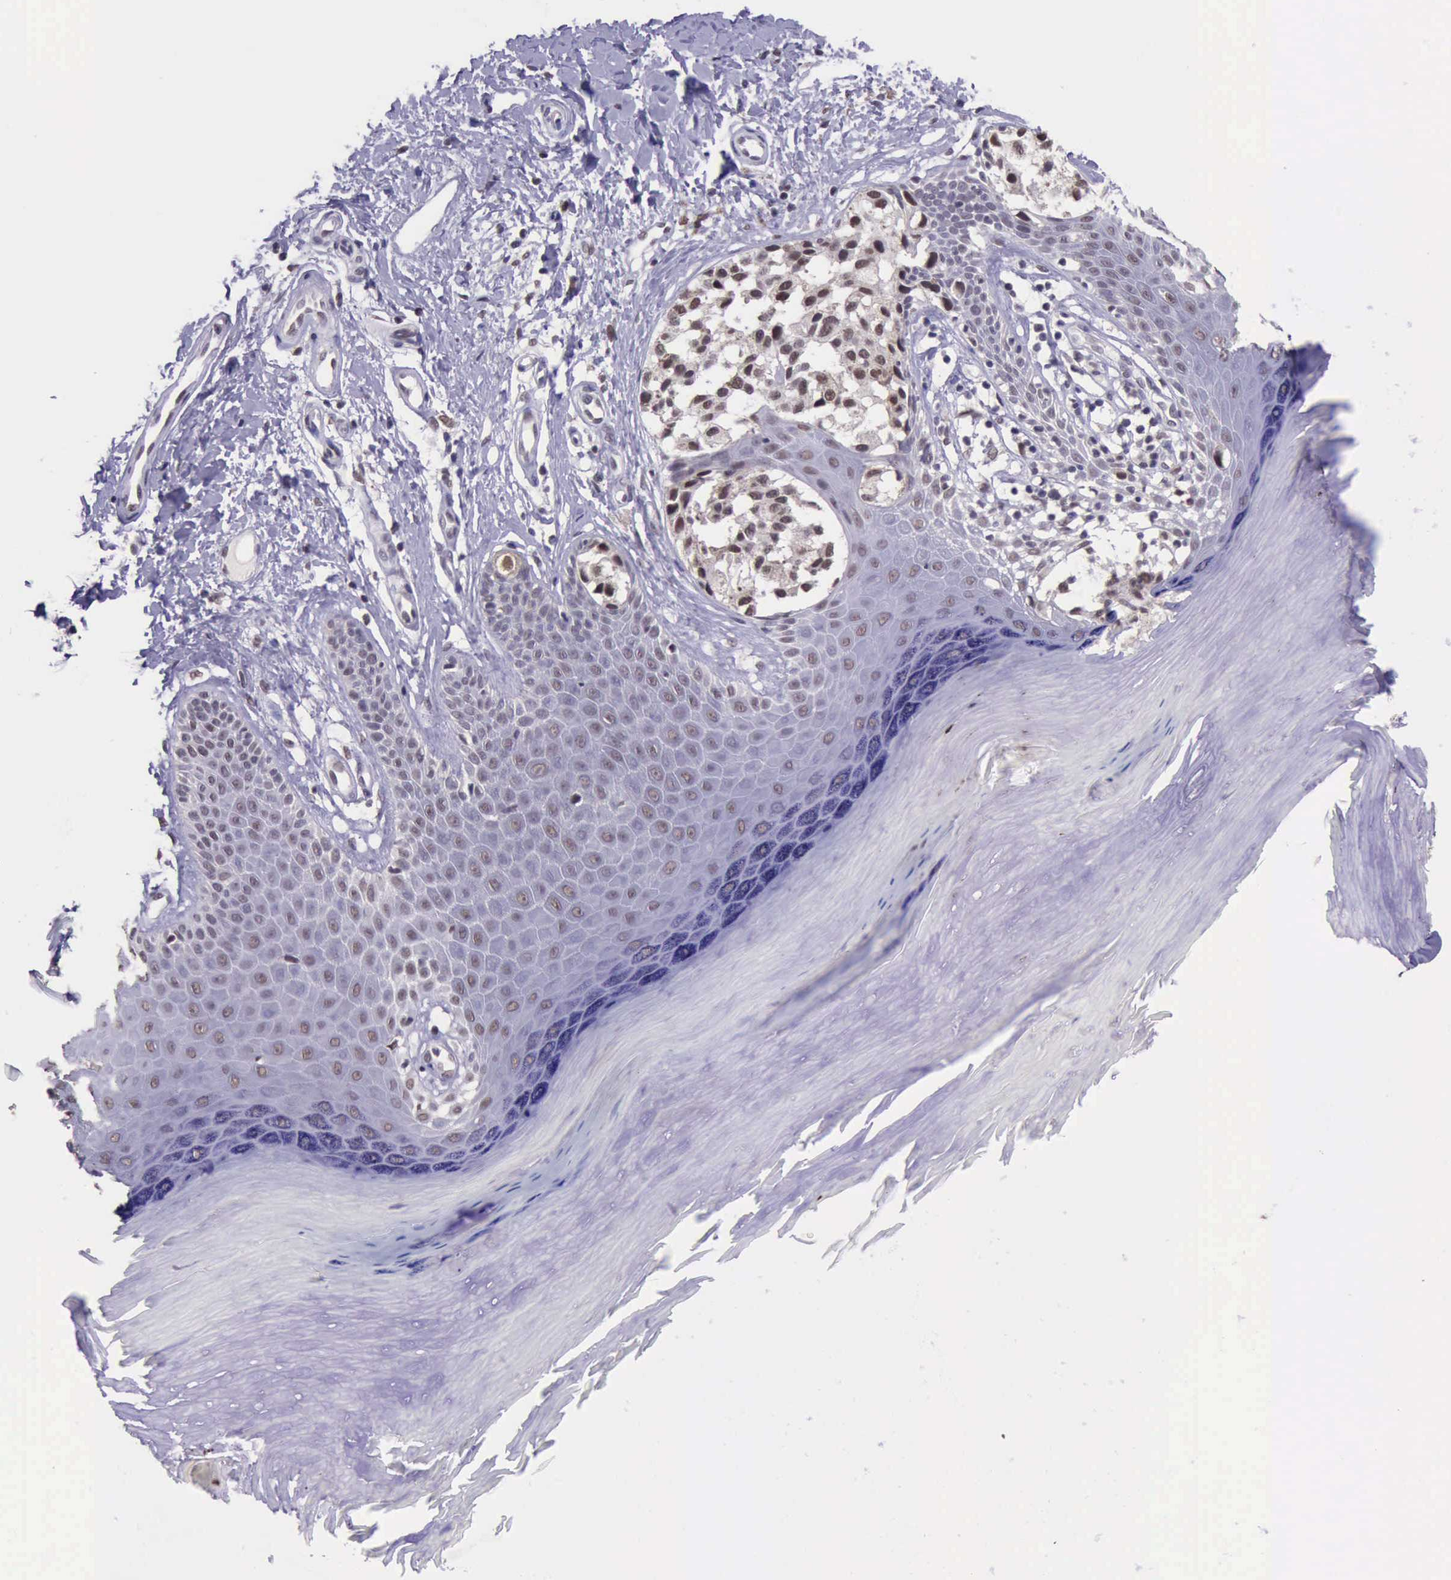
{"staining": {"intensity": "moderate", "quantity": ">75%", "location": "nuclear"}, "tissue": "melanoma", "cell_type": "Tumor cells", "image_type": "cancer", "snomed": [{"axis": "morphology", "description": "Malignant melanoma, NOS"}, {"axis": "topography", "description": "Skin"}], "caption": "Immunohistochemical staining of malignant melanoma displays medium levels of moderate nuclear protein positivity in about >75% of tumor cells.", "gene": "PRPF39", "patient": {"sex": "male", "age": 79}}